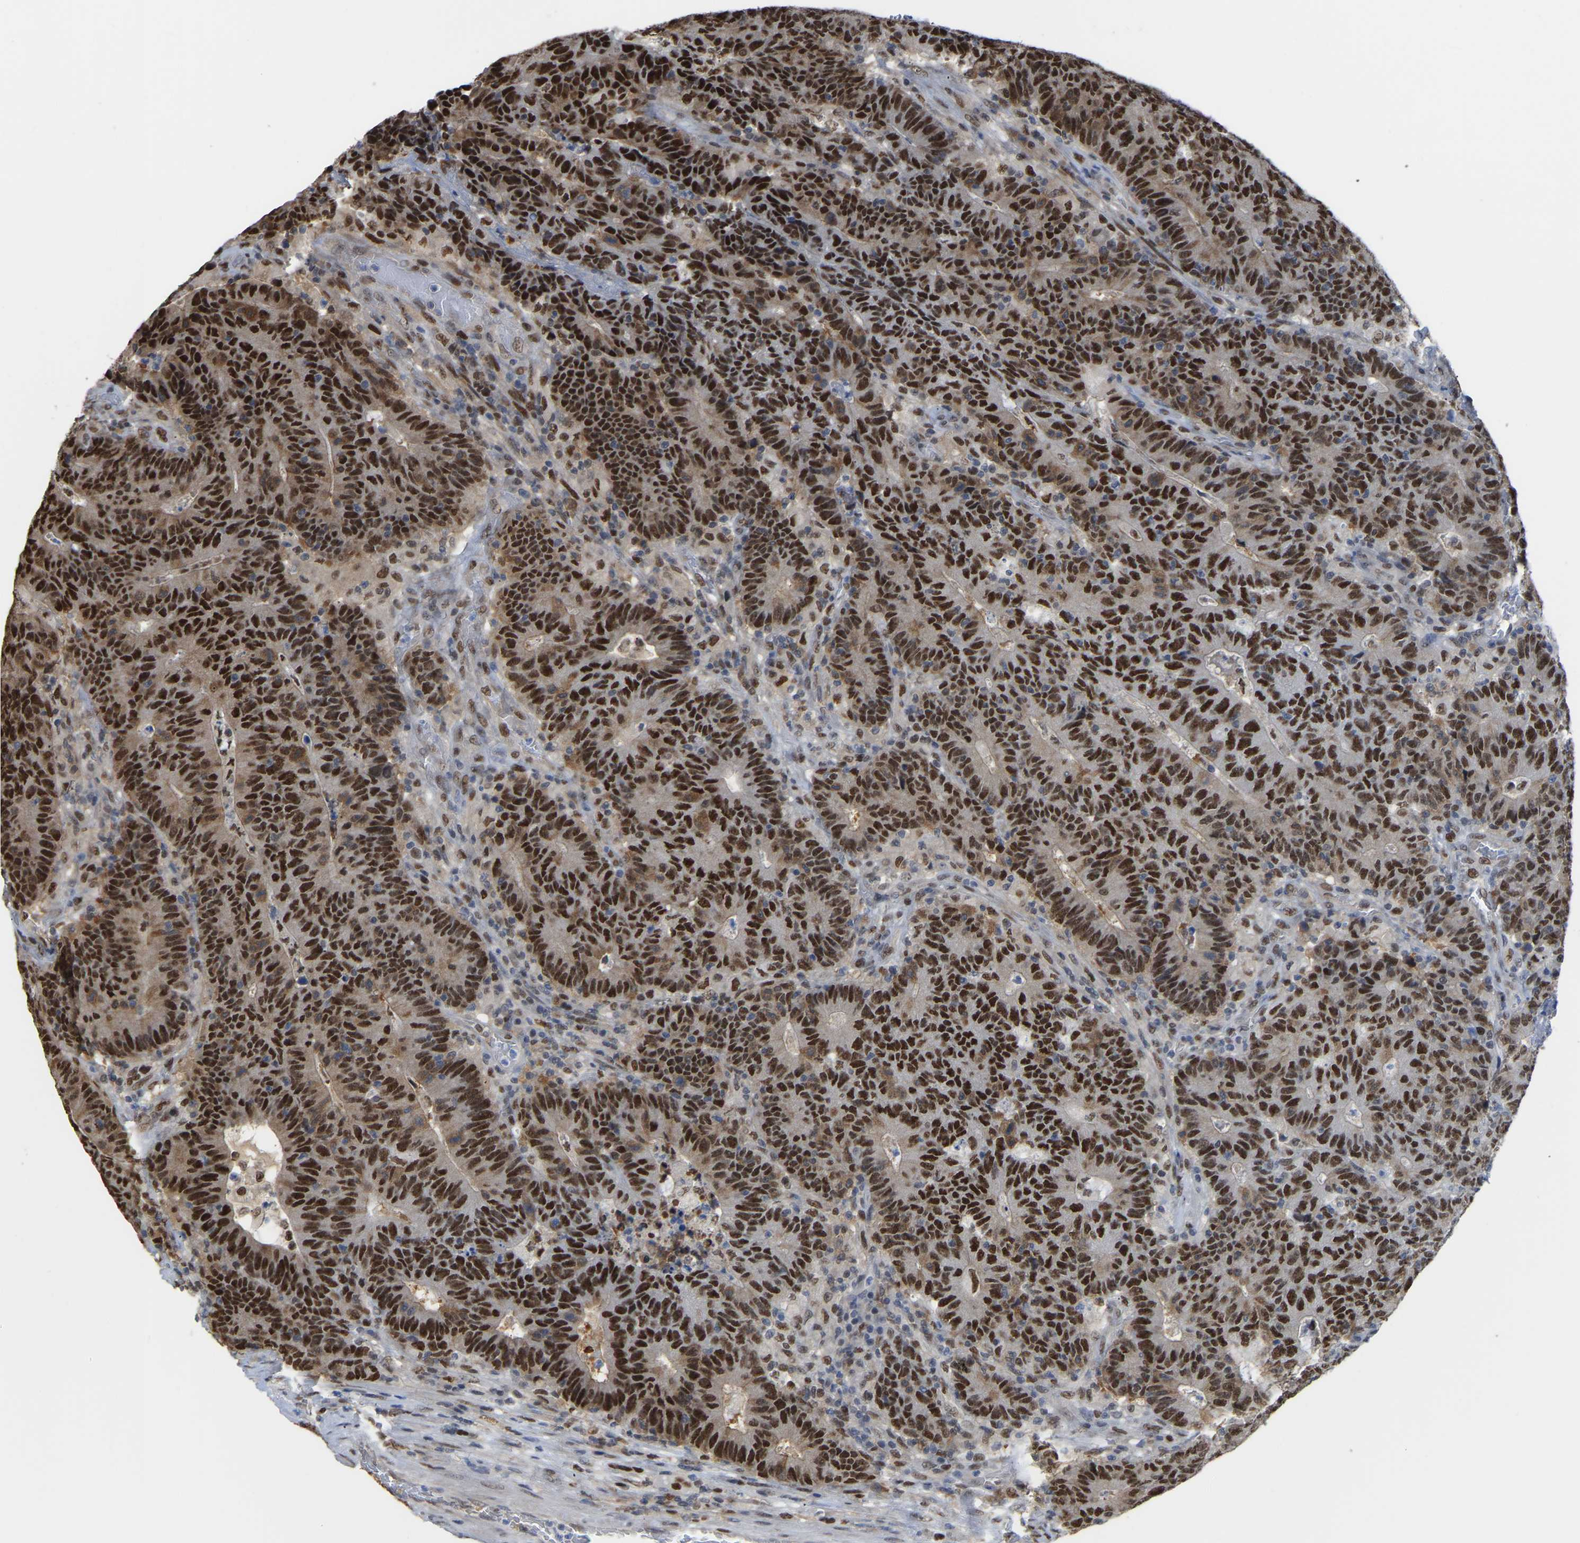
{"staining": {"intensity": "strong", "quantity": ">75%", "location": "nuclear"}, "tissue": "colorectal cancer", "cell_type": "Tumor cells", "image_type": "cancer", "snomed": [{"axis": "morphology", "description": "Normal tissue, NOS"}, {"axis": "morphology", "description": "Adenocarcinoma, NOS"}, {"axis": "topography", "description": "Colon"}], "caption": "DAB (3,3'-diaminobenzidine) immunohistochemical staining of colorectal cancer (adenocarcinoma) reveals strong nuclear protein expression in about >75% of tumor cells.", "gene": "KLRG2", "patient": {"sex": "female", "age": 75}}